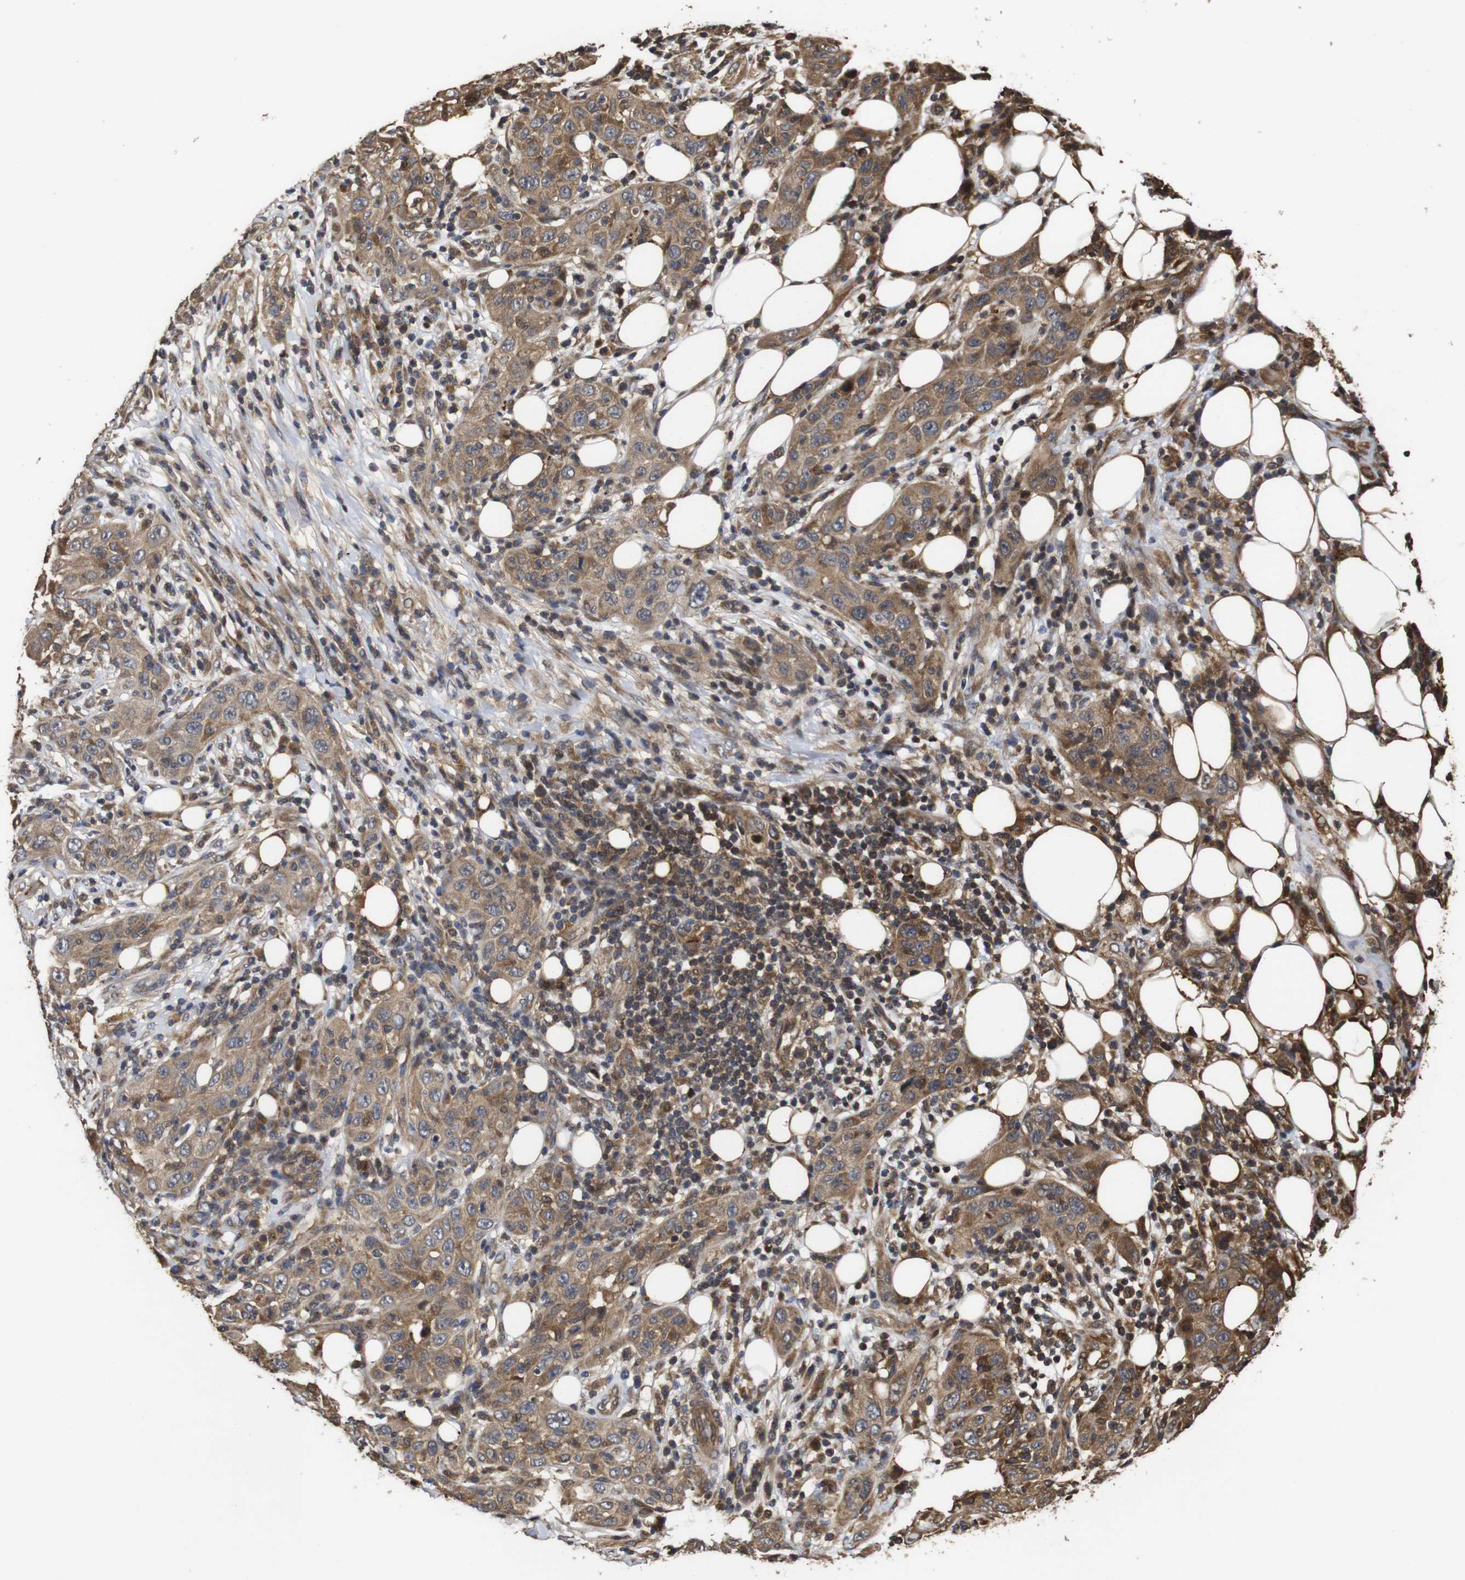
{"staining": {"intensity": "moderate", "quantity": ">75%", "location": "cytoplasmic/membranous"}, "tissue": "skin cancer", "cell_type": "Tumor cells", "image_type": "cancer", "snomed": [{"axis": "morphology", "description": "Squamous cell carcinoma, NOS"}, {"axis": "topography", "description": "Skin"}], "caption": "Protein expression analysis of skin cancer (squamous cell carcinoma) displays moderate cytoplasmic/membranous expression in approximately >75% of tumor cells.", "gene": "PTPN14", "patient": {"sex": "female", "age": 88}}